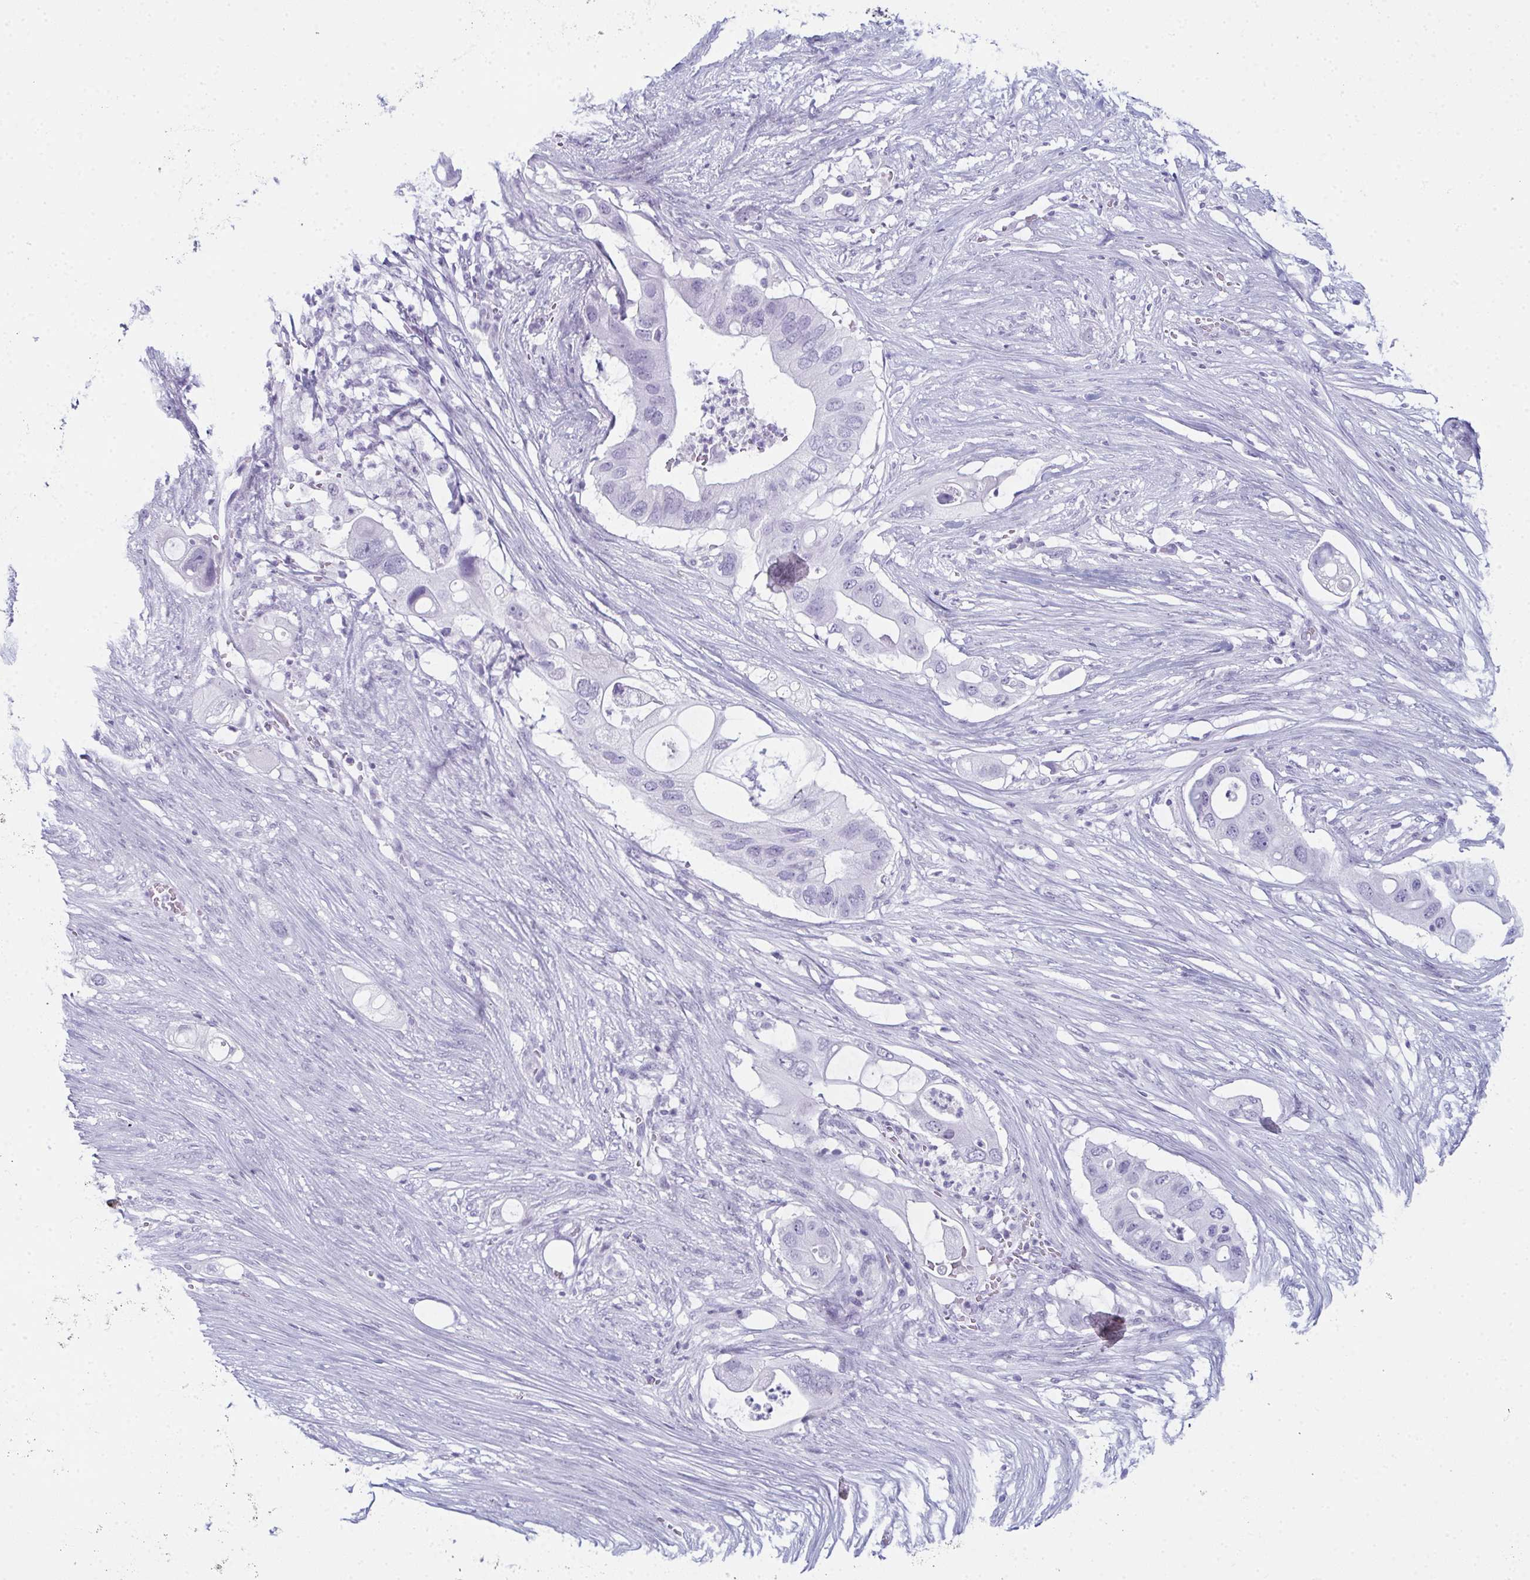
{"staining": {"intensity": "negative", "quantity": "none", "location": "none"}, "tissue": "pancreatic cancer", "cell_type": "Tumor cells", "image_type": "cancer", "snomed": [{"axis": "morphology", "description": "Adenocarcinoma, NOS"}, {"axis": "topography", "description": "Pancreas"}], "caption": "An immunohistochemistry (IHC) photomicrograph of pancreatic cancer is shown. There is no staining in tumor cells of pancreatic cancer. Nuclei are stained in blue.", "gene": "ENKUR", "patient": {"sex": "female", "age": 72}}